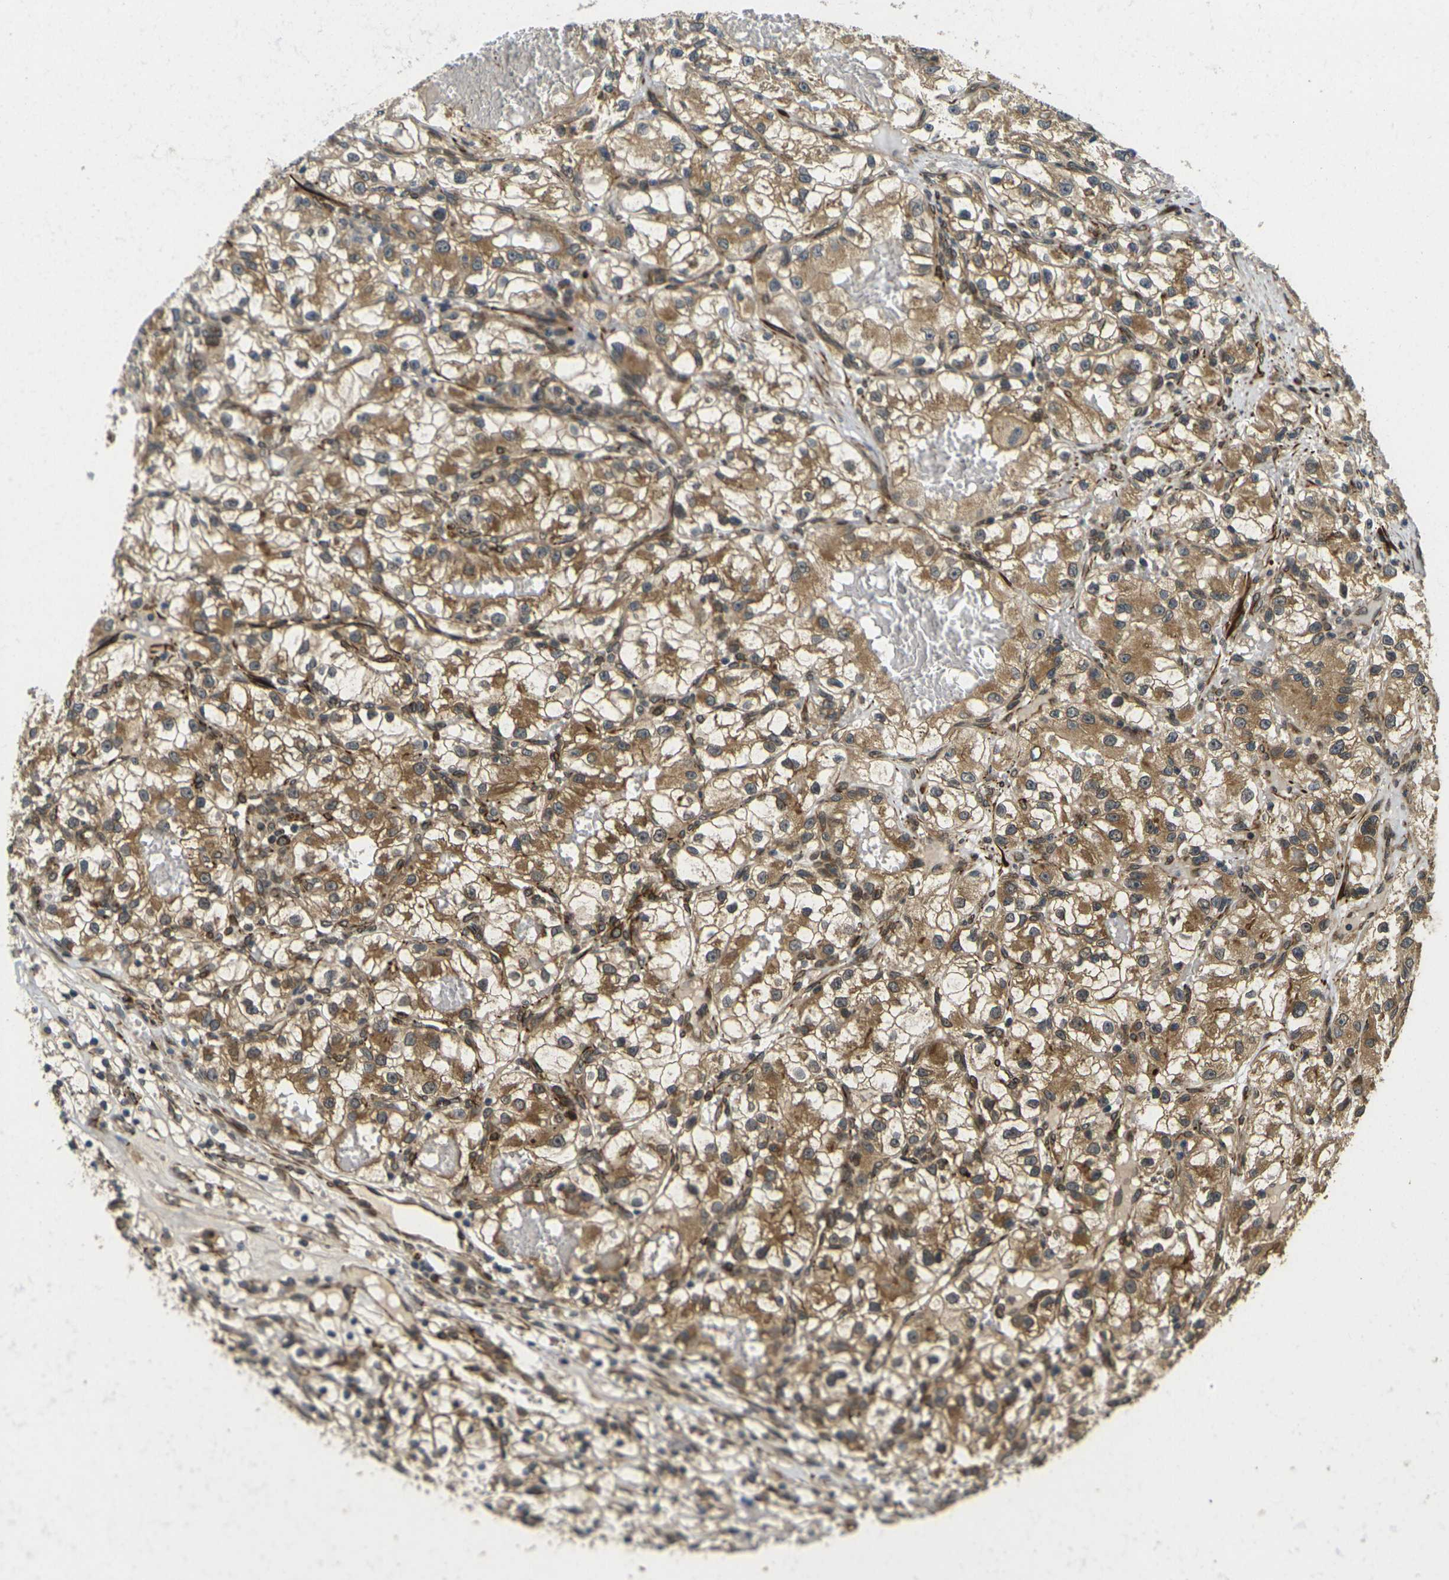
{"staining": {"intensity": "moderate", "quantity": ">75%", "location": "cytoplasmic/membranous"}, "tissue": "renal cancer", "cell_type": "Tumor cells", "image_type": "cancer", "snomed": [{"axis": "morphology", "description": "Adenocarcinoma, NOS"}, {"axis": "topography", "description": "Kidney"}], "caption": "Moderate cytoplasmic/membranous positivity is seen in about >75% of tumor cells in renal cancer (adenocarcinoma).", "gene": "FUT11", "patient": {"sex": "female", "age": 57}}